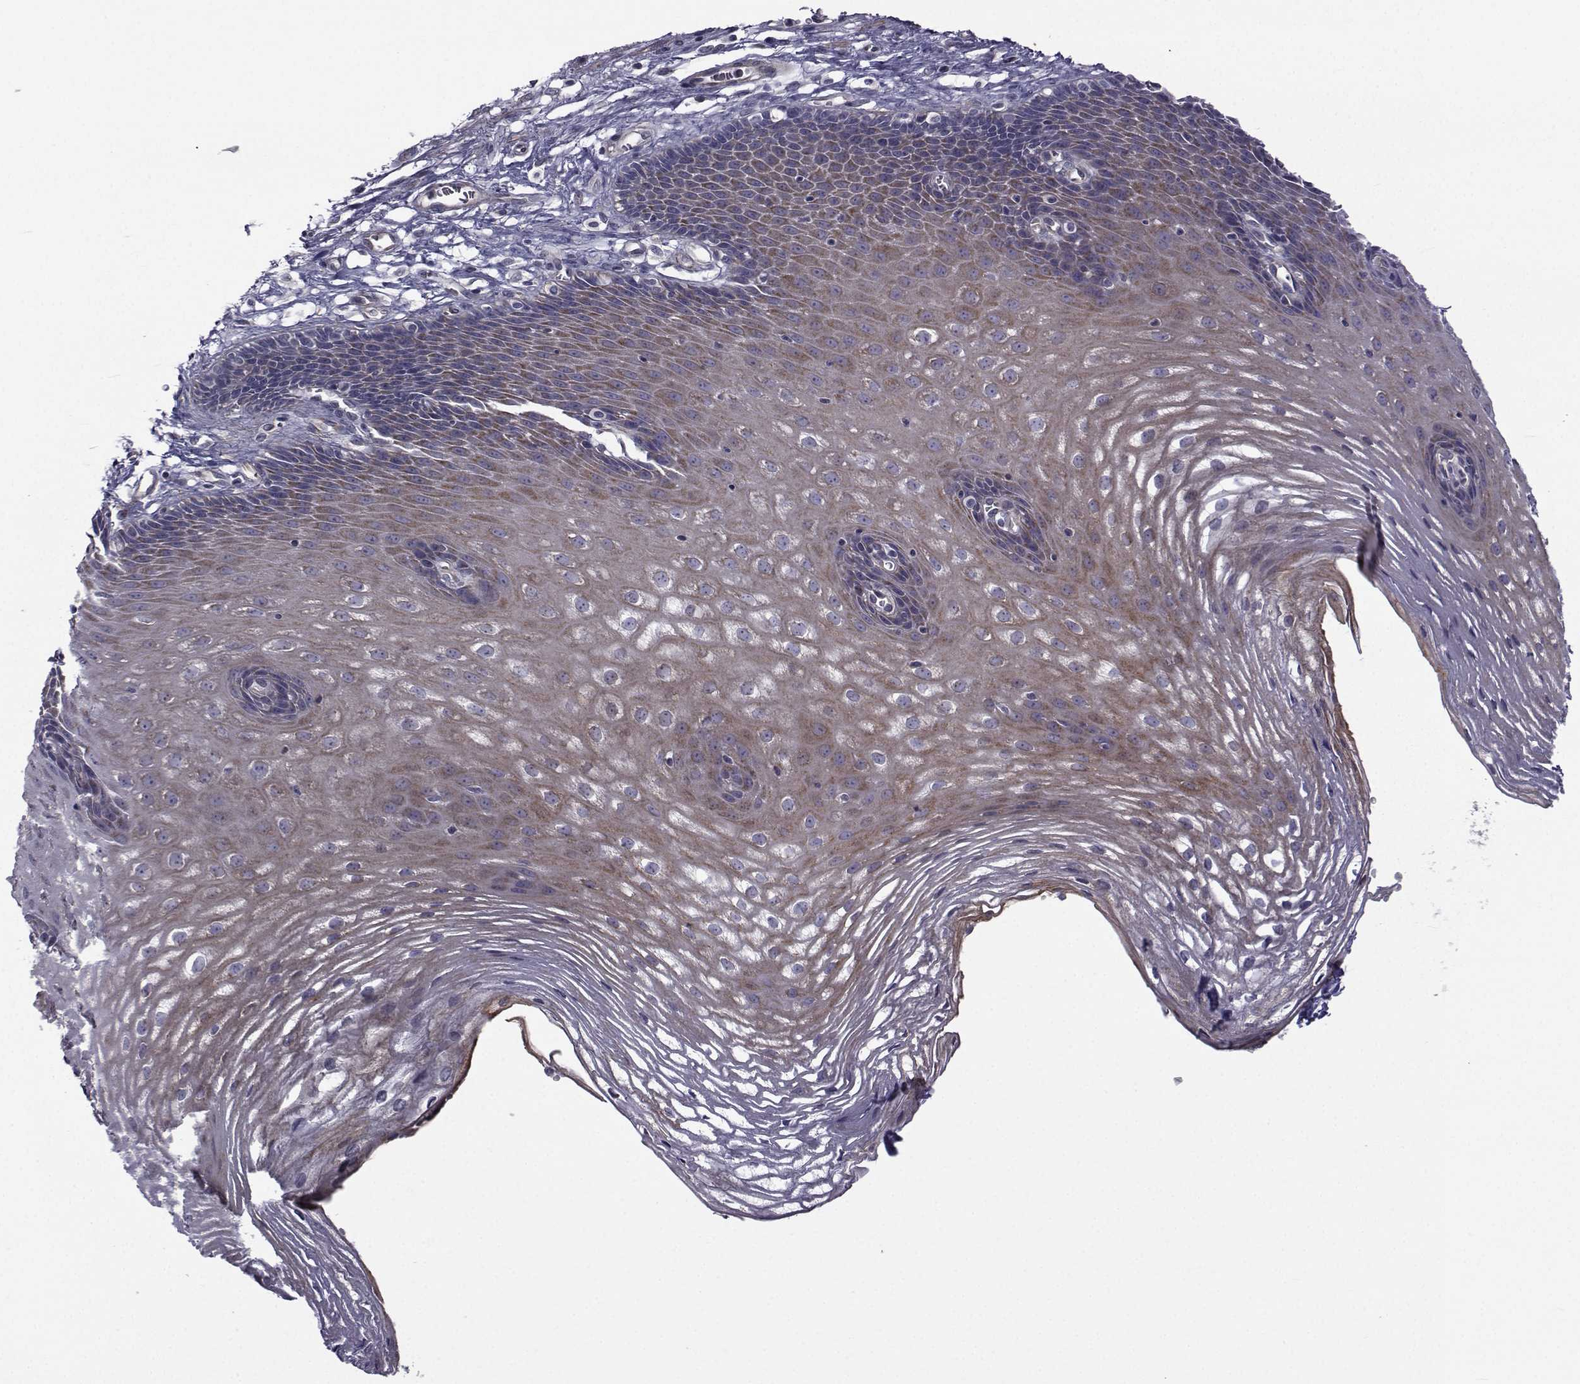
{"staining": {"intensity": "moderate", "quantity": "25%-75%", "location": "cytoplasmic/membranous"}, "tissue": "esophagus", "cell_type": "Squamous epithelial cells", "image_type": "normal", "snomed": [{"axis": "morphology", "description": "Normal tissue, NOS"}, {"axis": "topography", "description": "Esophagus"}], "caption": "Esophagus stained for a protein displays moderate cytoplasmic/membranous positivity in squamous epithelial cells. (DAB (3,3'-diaminobenzidine) IHC with brightfield microscopy, high magnification).", "gene": "CFAP74", "patient": {"sex": "male", "age": 72}}